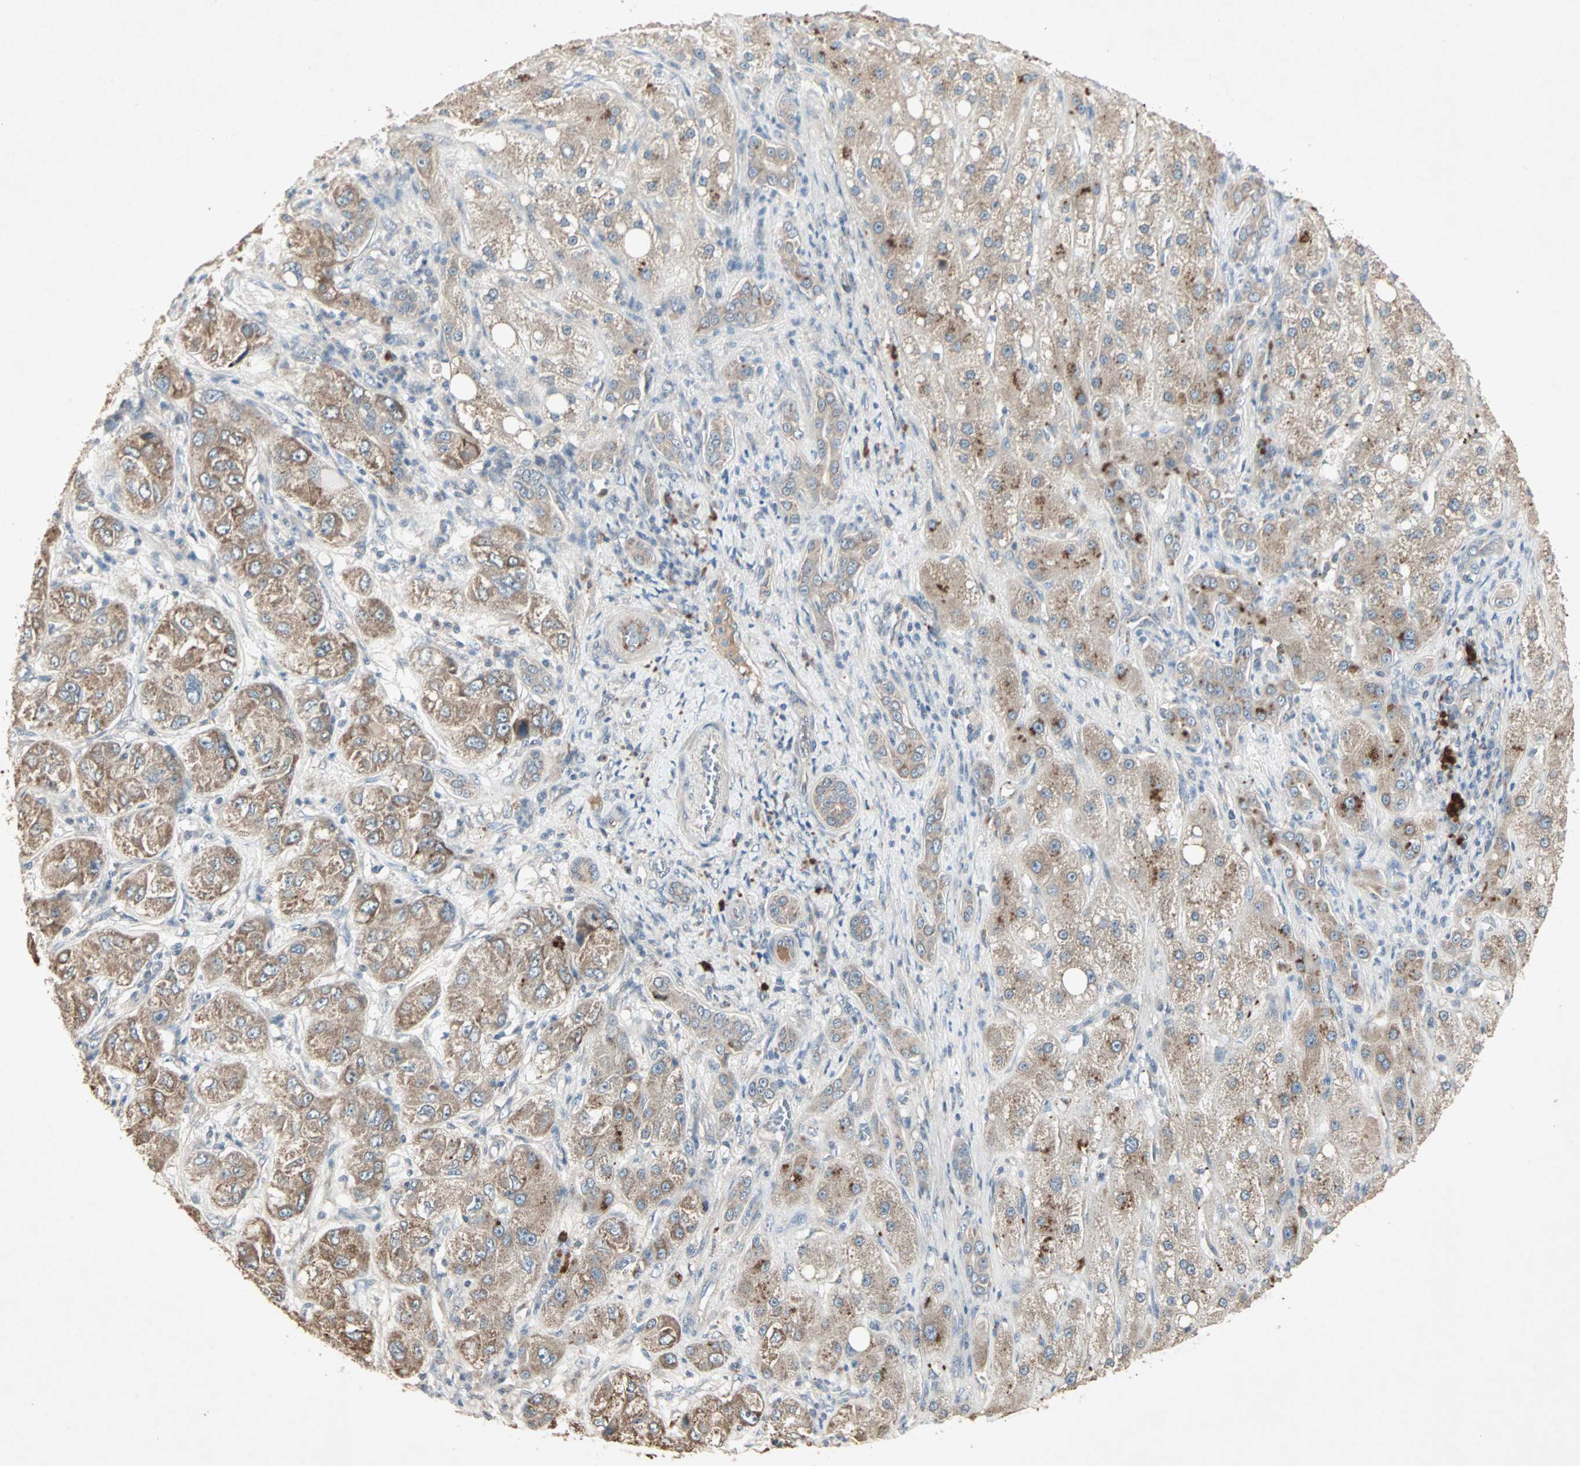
{"staining": {"intensity": "moderate", "quantity": "25%-75%", "location": "cytoplasmic/membranous"}, "tissue": "liver cancer", "cell_type": "Tumor cells", "image_type": "cancer", "snomed": [{"axis": "morphology", "description": "Carcinoma, Hepatocellular, NOS"}, {"axis": "topography", "description": "Liver"}], "caption": "IHC (DAB (3,3'-diaminobenzidine)) staining of hepatocellular carcinoma (liver) exhibits moderate cytoplasmic/membranous protein expression in approximately 25%-75% of tumor cells.", "gene": "JMJD7-PLA2G4B", "patient": {"sex": "male", "age": 80}}